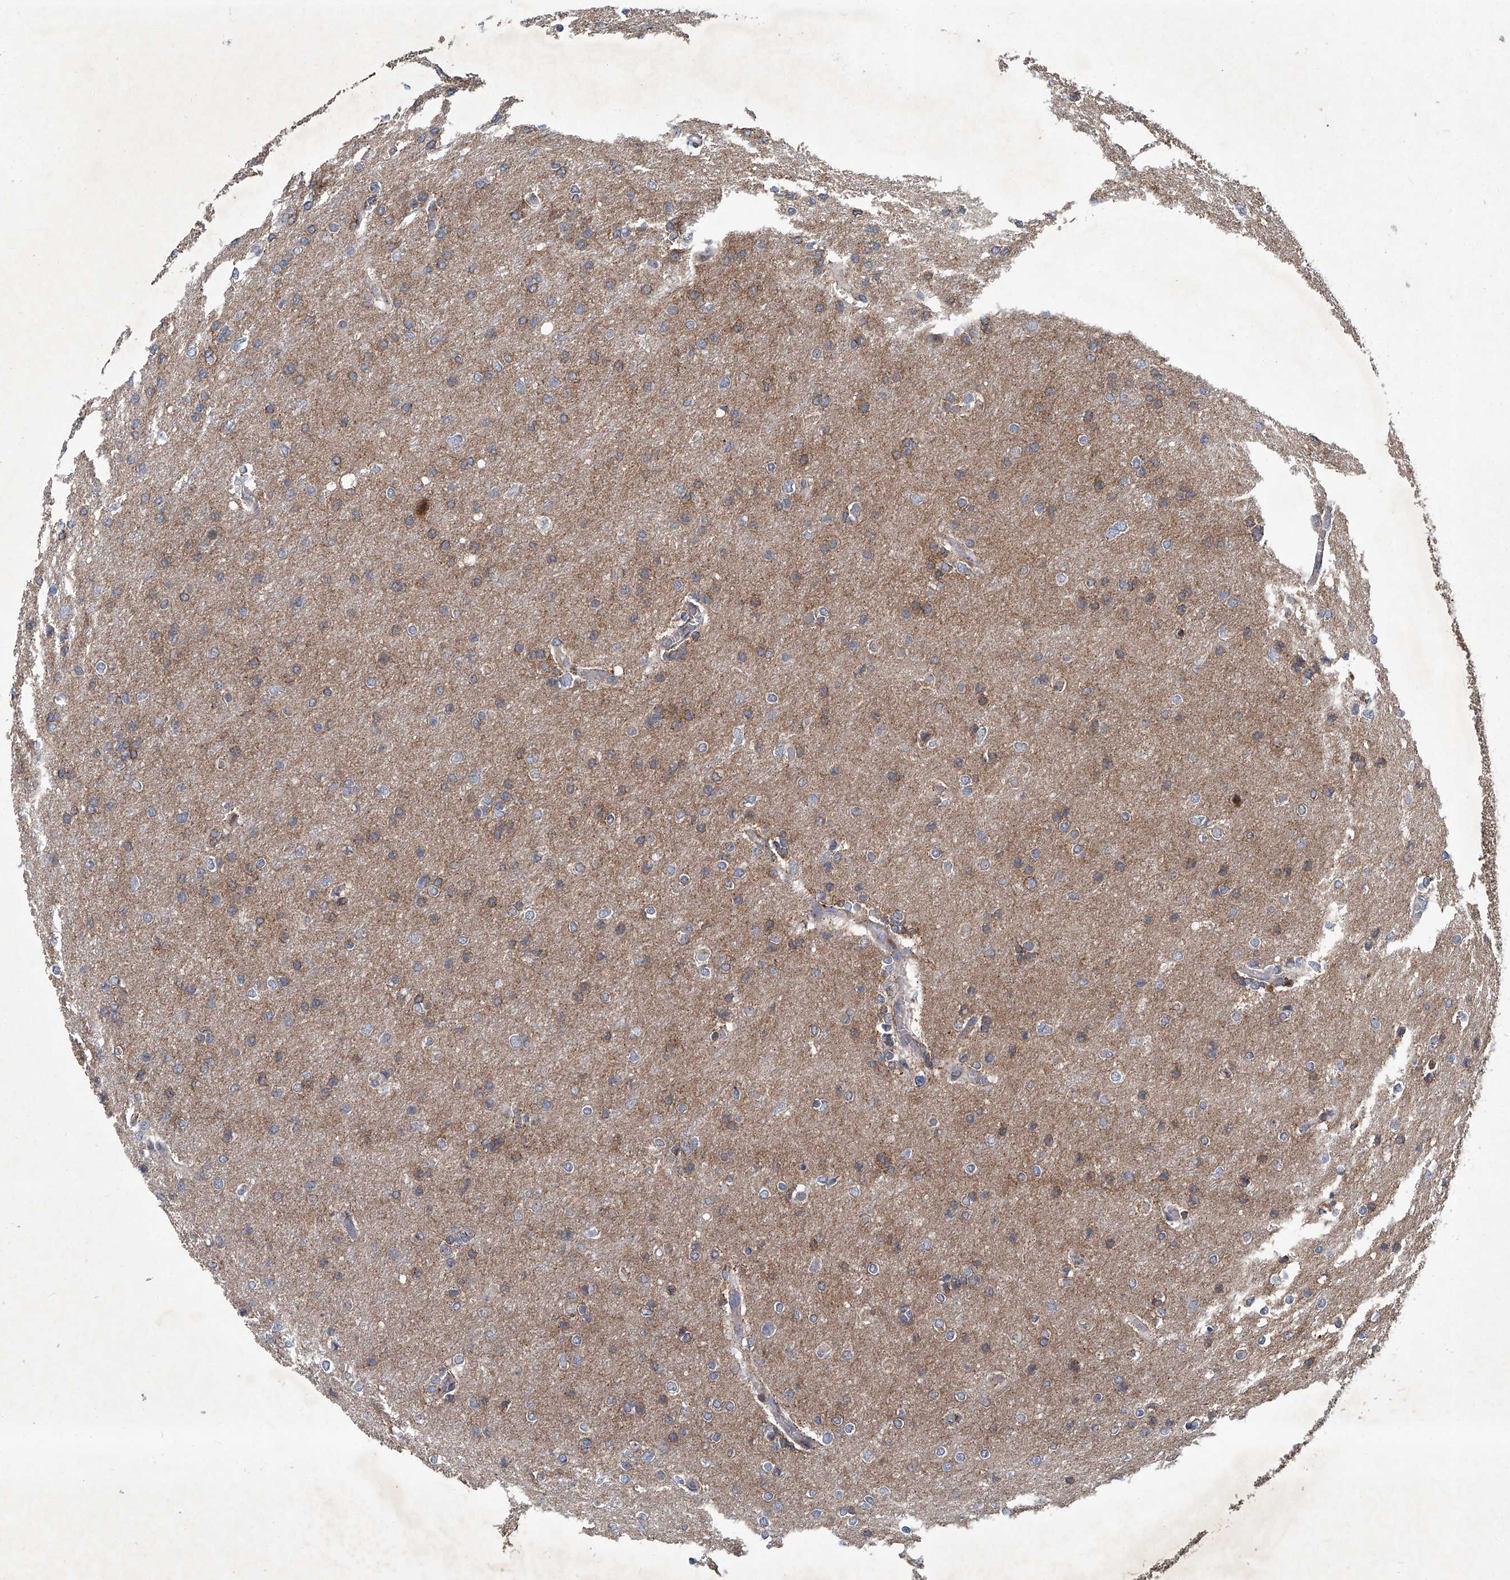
{"staining": {"intensity": "moderate", "quantity": "<25%", "location": "cytoplasmic/membranous"}, "tissue": "glioma", "cell_type": "Tumor cells", "image_type": "cancer", "snomed": [{"axis": "morphology", "description": "Glioma, malignant, High grade"}, {"axis": "topography", "description": "Cerebral cortex"}], "caption": "A brown stain shows moderate cytoplasmic/membranous staining of a protein in human glioma tumor cells.", "gene": "GPR132", "patient": {"sex": "female", "age": 36}}